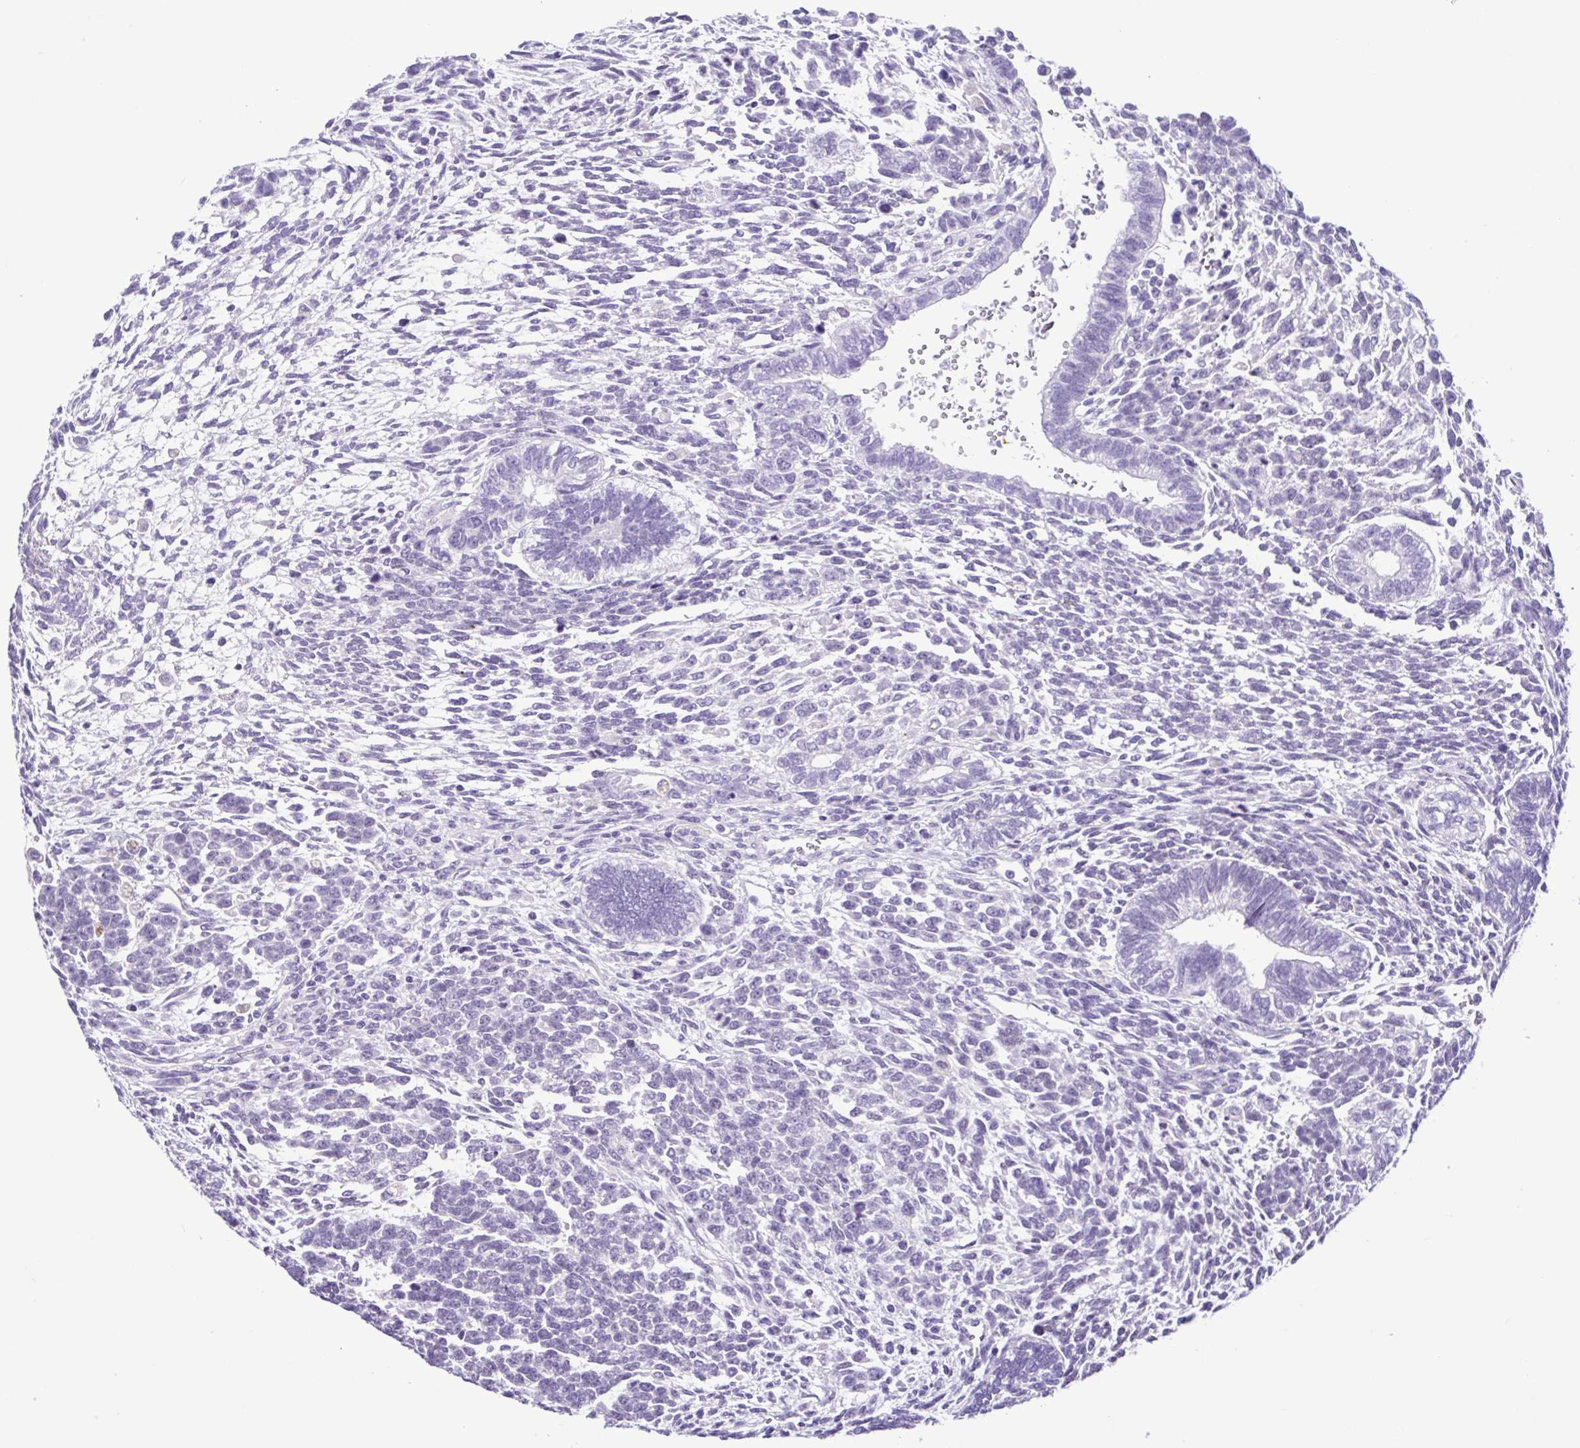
{"staining": {"intensity": "negative", "quantity": "none", "location": "none"}, "tissue": "testis cancer", "cell_type": "Tumor cells", "image_type": "cancer", "snomed": [{"axis": "morphology", "description": "Carcinoma, Embryonal, NOS"}, {"axis": "topography", "description": "Testis"}], "caption": "Testis cancer stained for a protein using immunohistochemistry (IHC) demonstrates no staining tumor cells.", "gene": "SPATA16", "patient": {"sex": "male", "age": 23}}